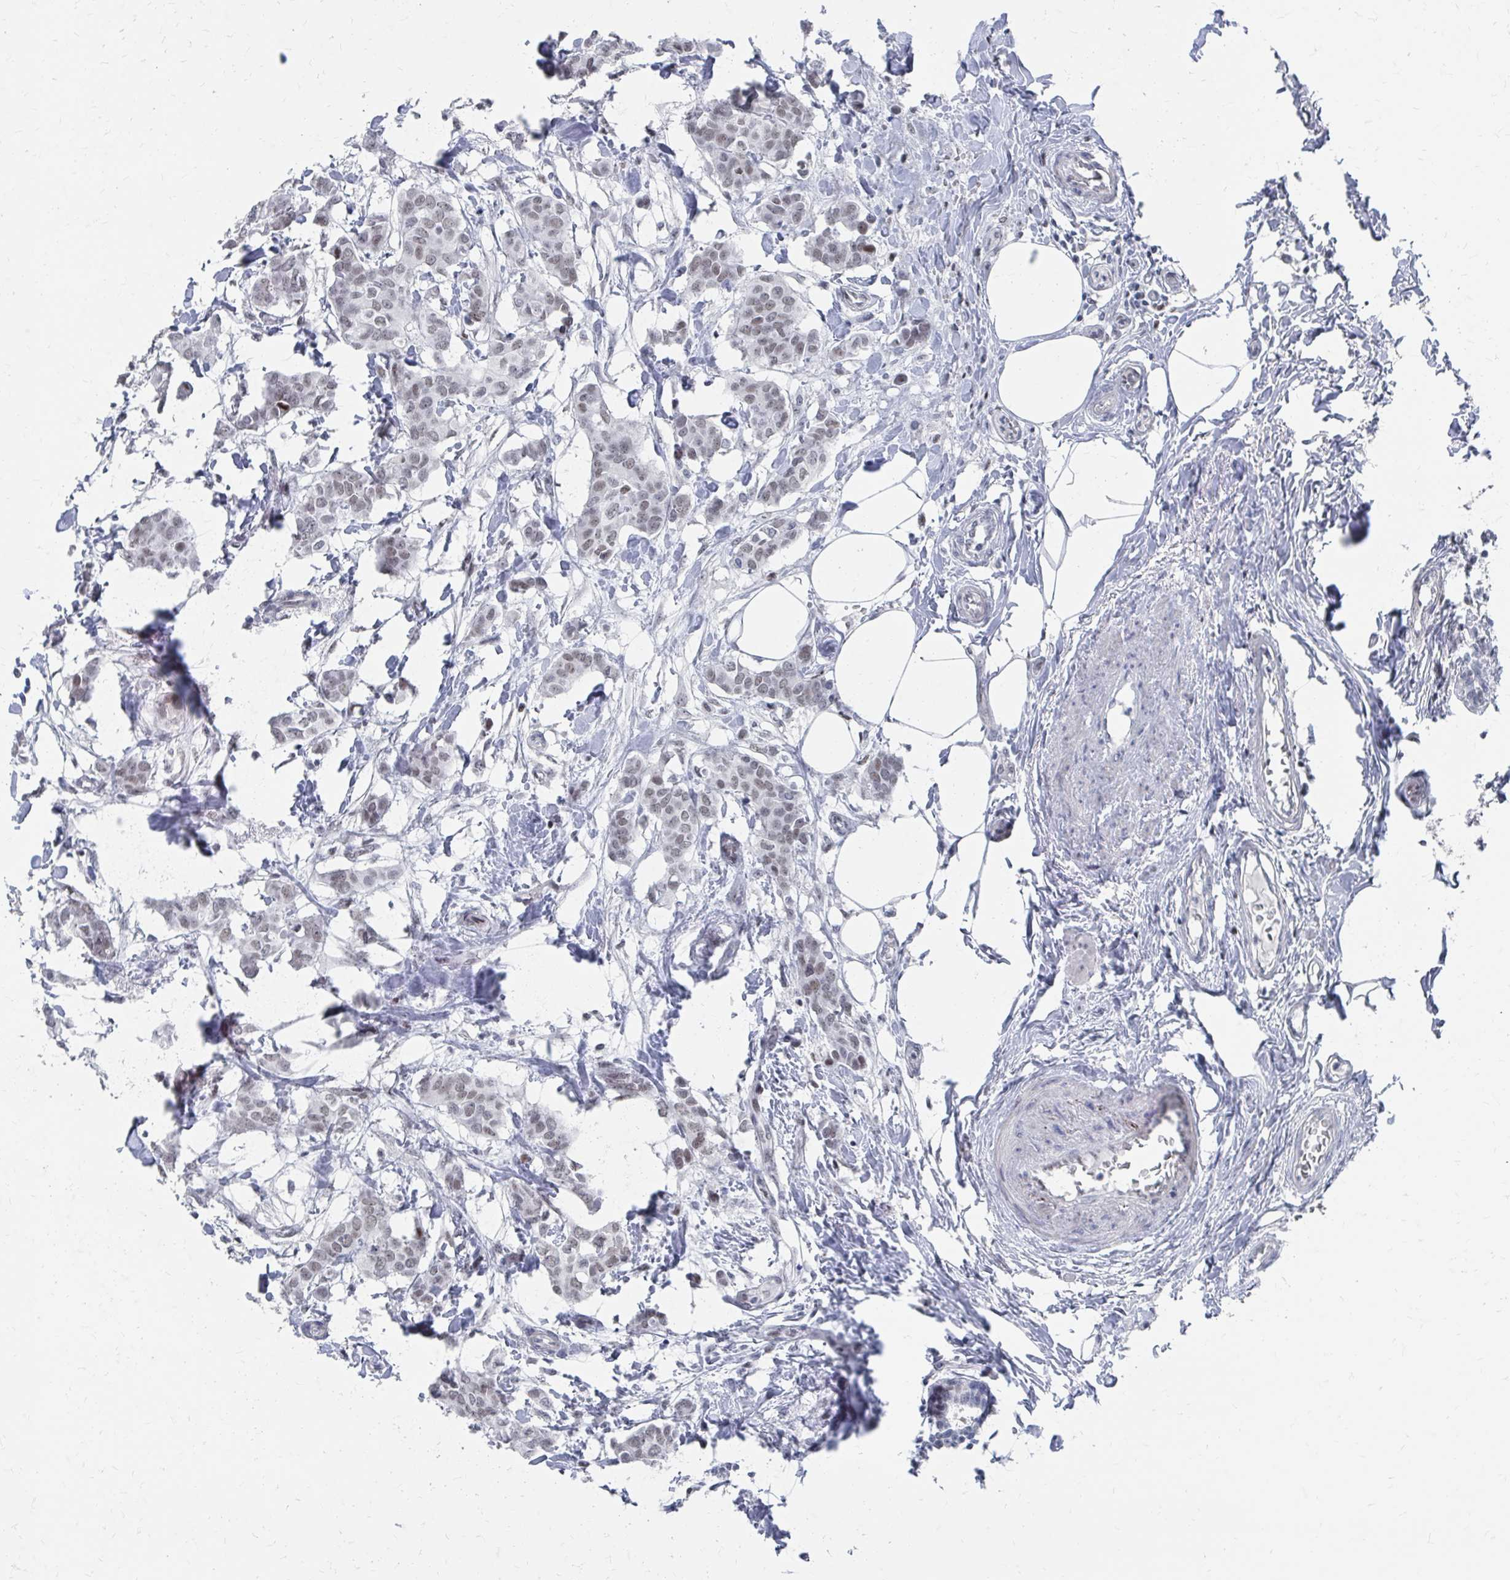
{"staining": {"intensity": "weak", "quantity": ">75%", "location": "nuclear"}, "tissue": "breast cancer", "cell_type": "Tumor cells", "image_type": "cancer", "snomed": [{"axis": "morphology", "description": "Duct carcinoma"}, {"axis": "topography", "description": "Breast"}], "caption": "Immunohistochemistry (IHC) (DAB) staining of human breast cancer (intraductal carcinoma) demonstrates weak nuclear protein positivity in about >75% of tumor cells.", "gene": "CDIN1", "patient": {"sex": "female", "age": 62}}